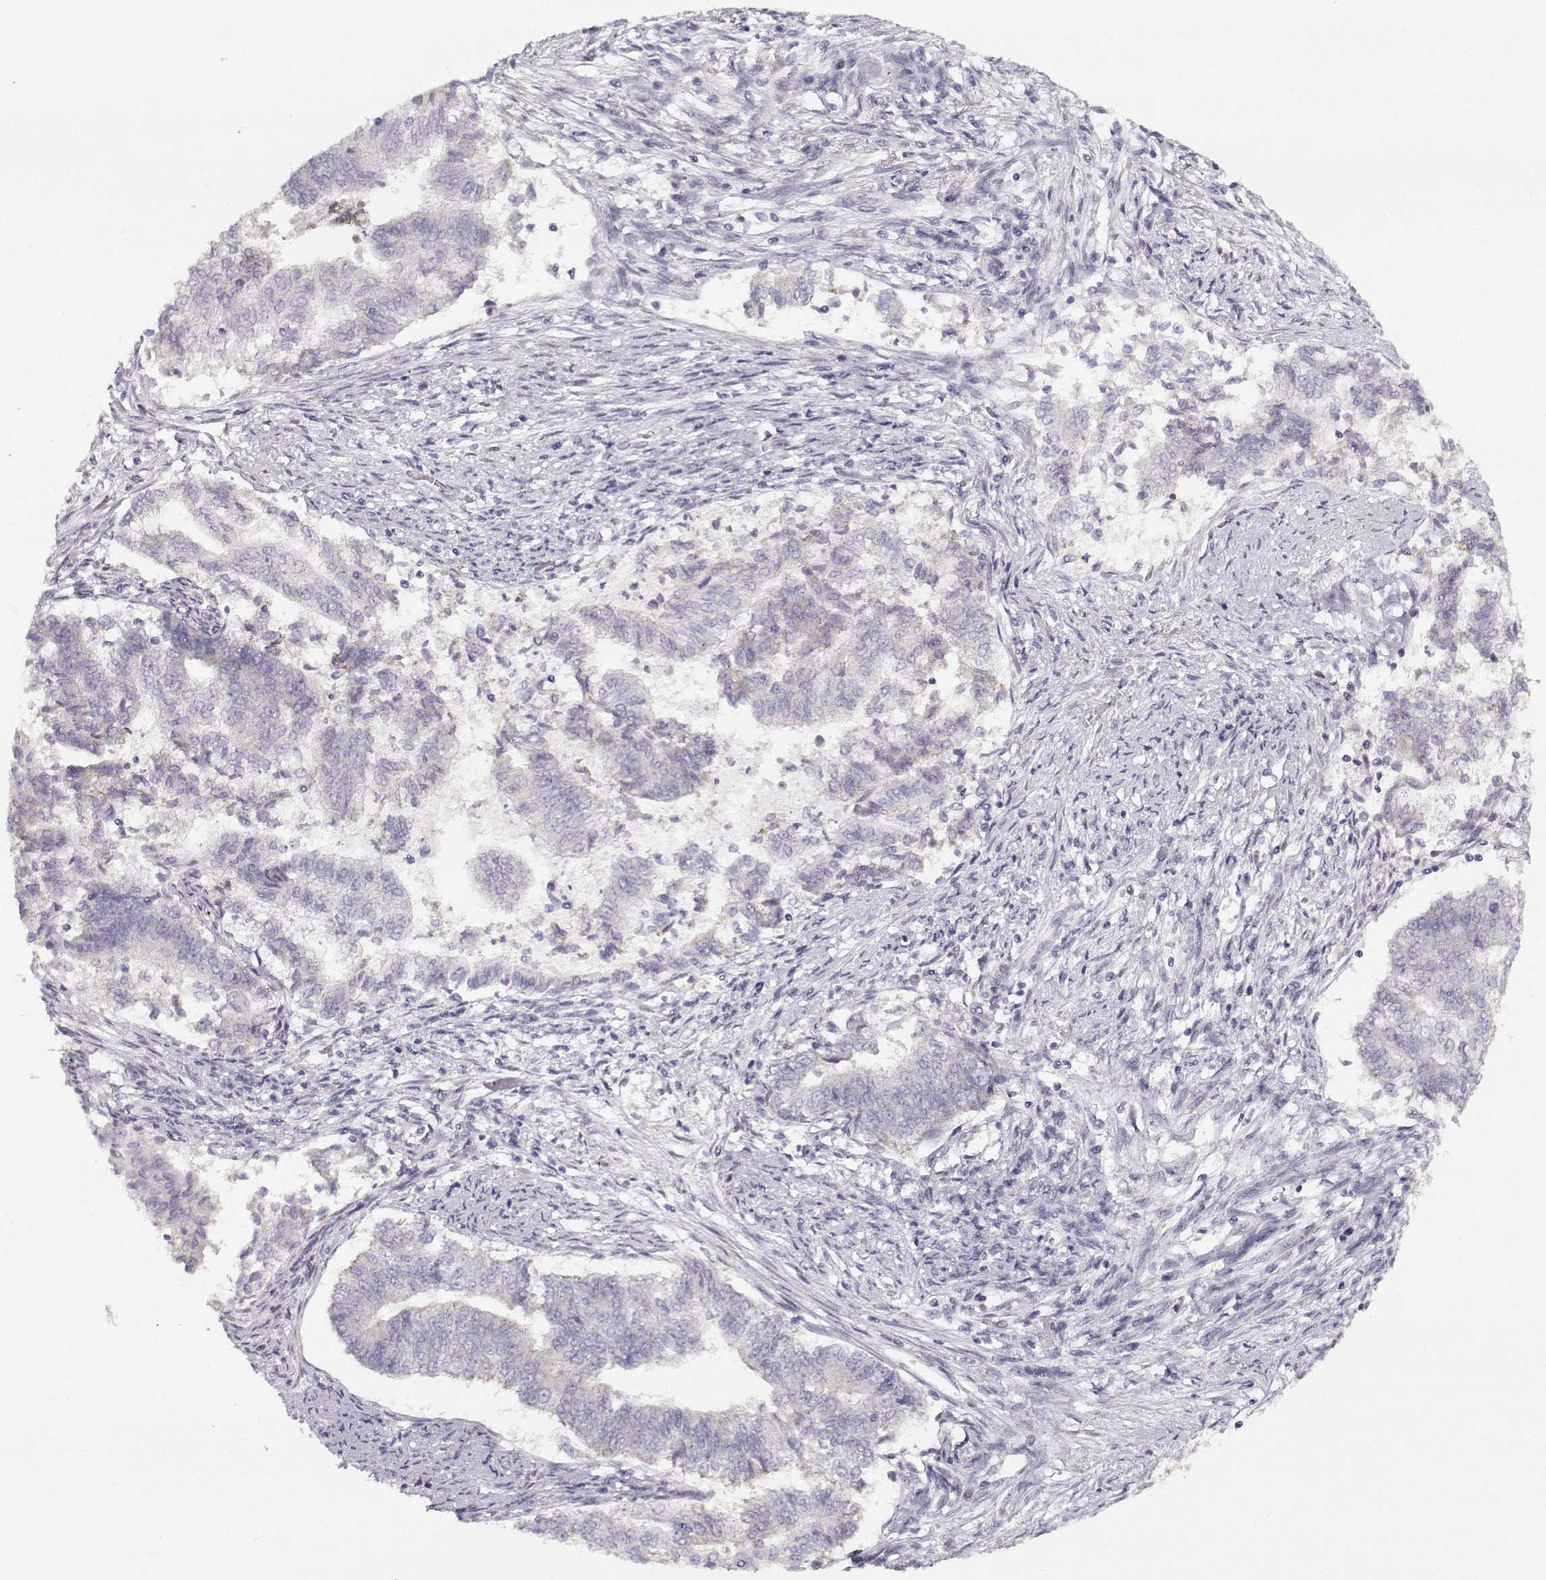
{"staining": {"intensity": "negative", "quantity": "none", "location": "none"}, "tissue": "endometrial cancer", "cell_type": "Tumor cells", "image_type": "cancer", "snomed": [{"axis": "morphology", "description": "Adenocarcinoma, NOS"}, {"axis": "topography", "description": "Endometrium"}], "caption": "Tumor cells show no significant staining in adenocarcinoma (endometrial).", "gene": "KLF17", "patient": {"sex": "female", "age": 65}}